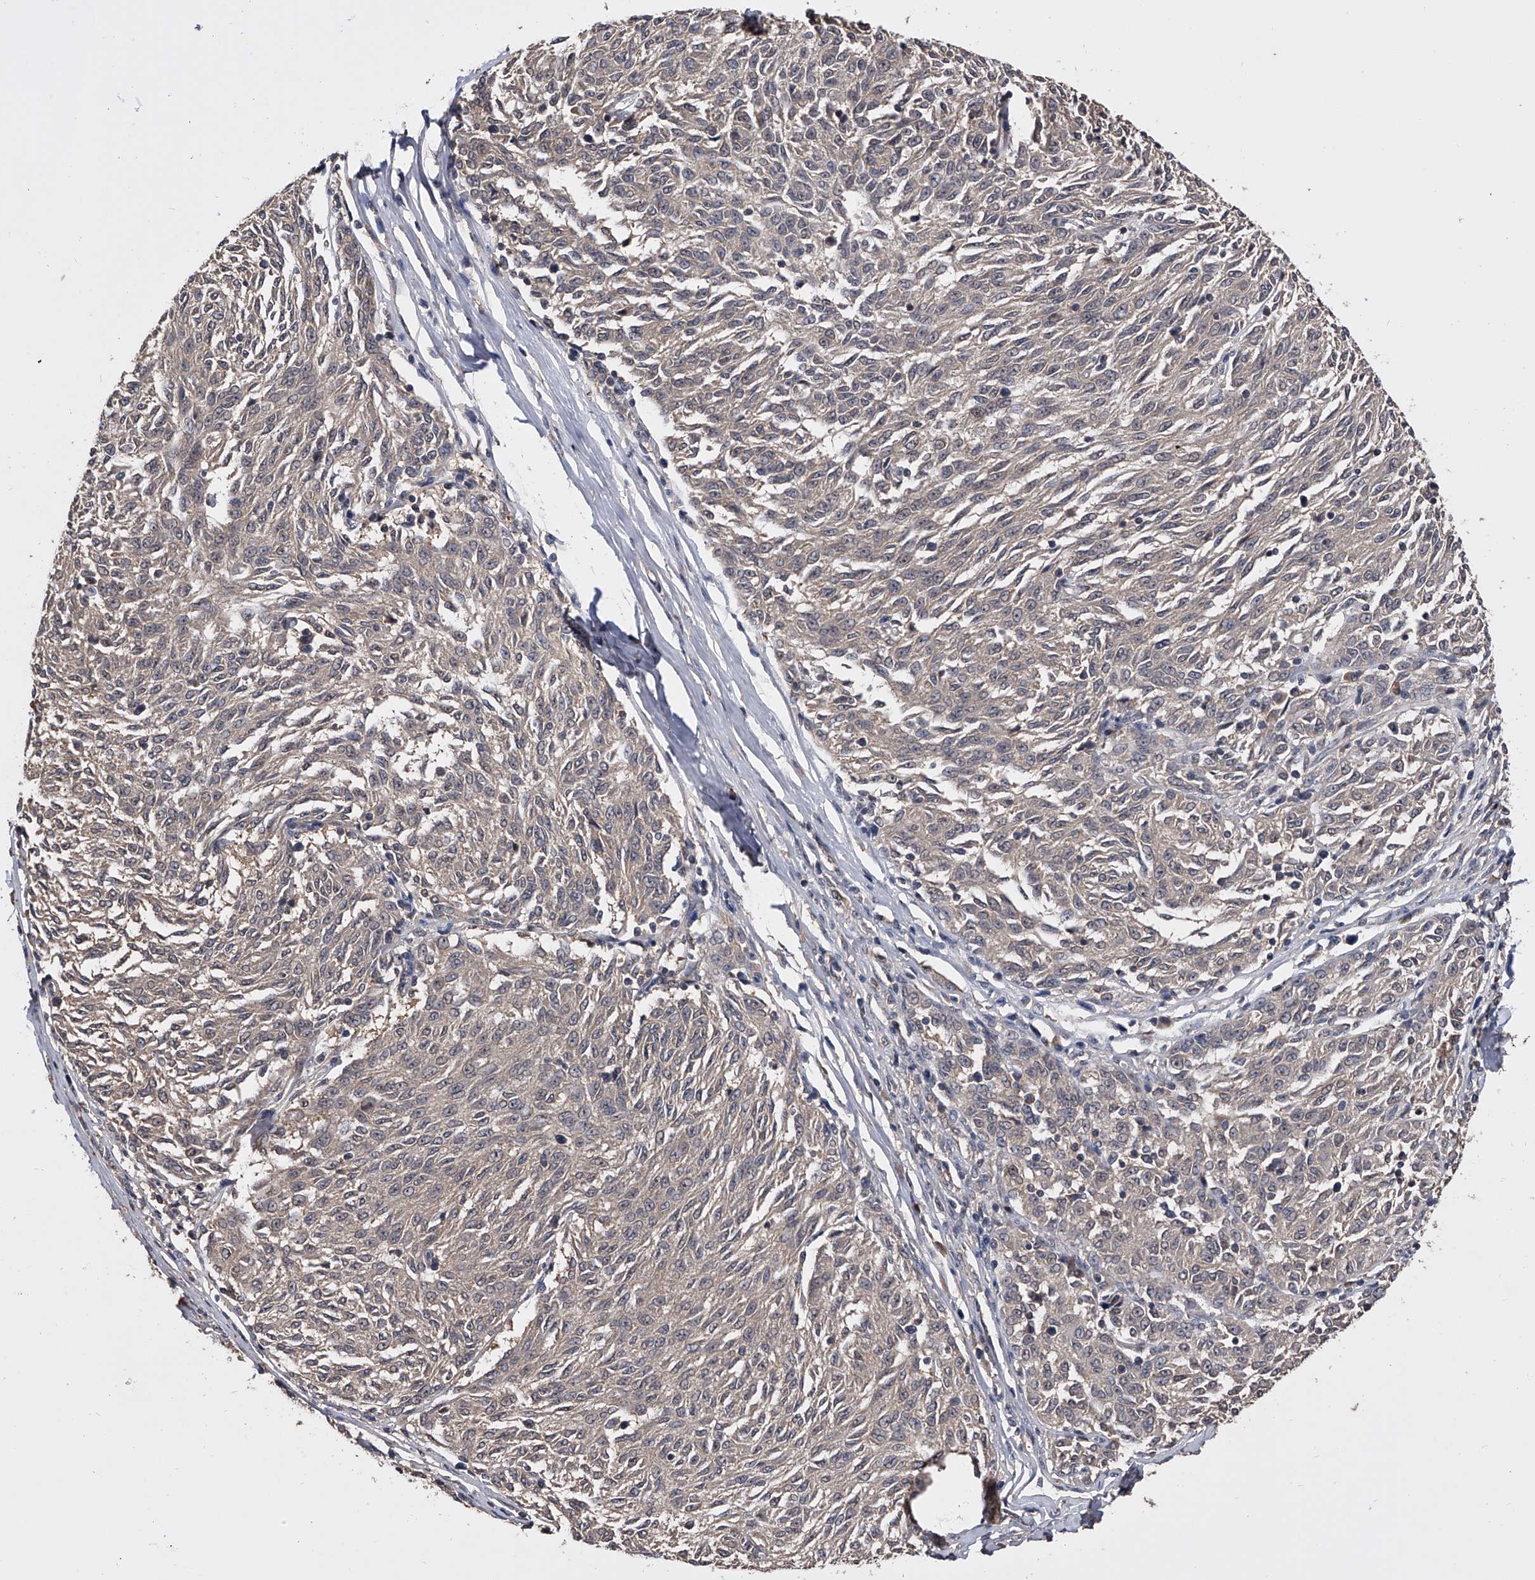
{"staining": {"intensity": "negative", "quantity": "none", "location": "none"}, "tissue": "melanoma", "cell_type": "Tumor cells", "image_type": "cancer", "snomed": [{"axis": "morphology", "description": "Malignant melanoma, NOS"}, {"axis": "topography", "description": "Skin"}], "caption": "There is no significant expression in tumor cells of malignant melanoma.", "gene": "EFCAB7", "patient": {"sex": "female", "age": 72}}